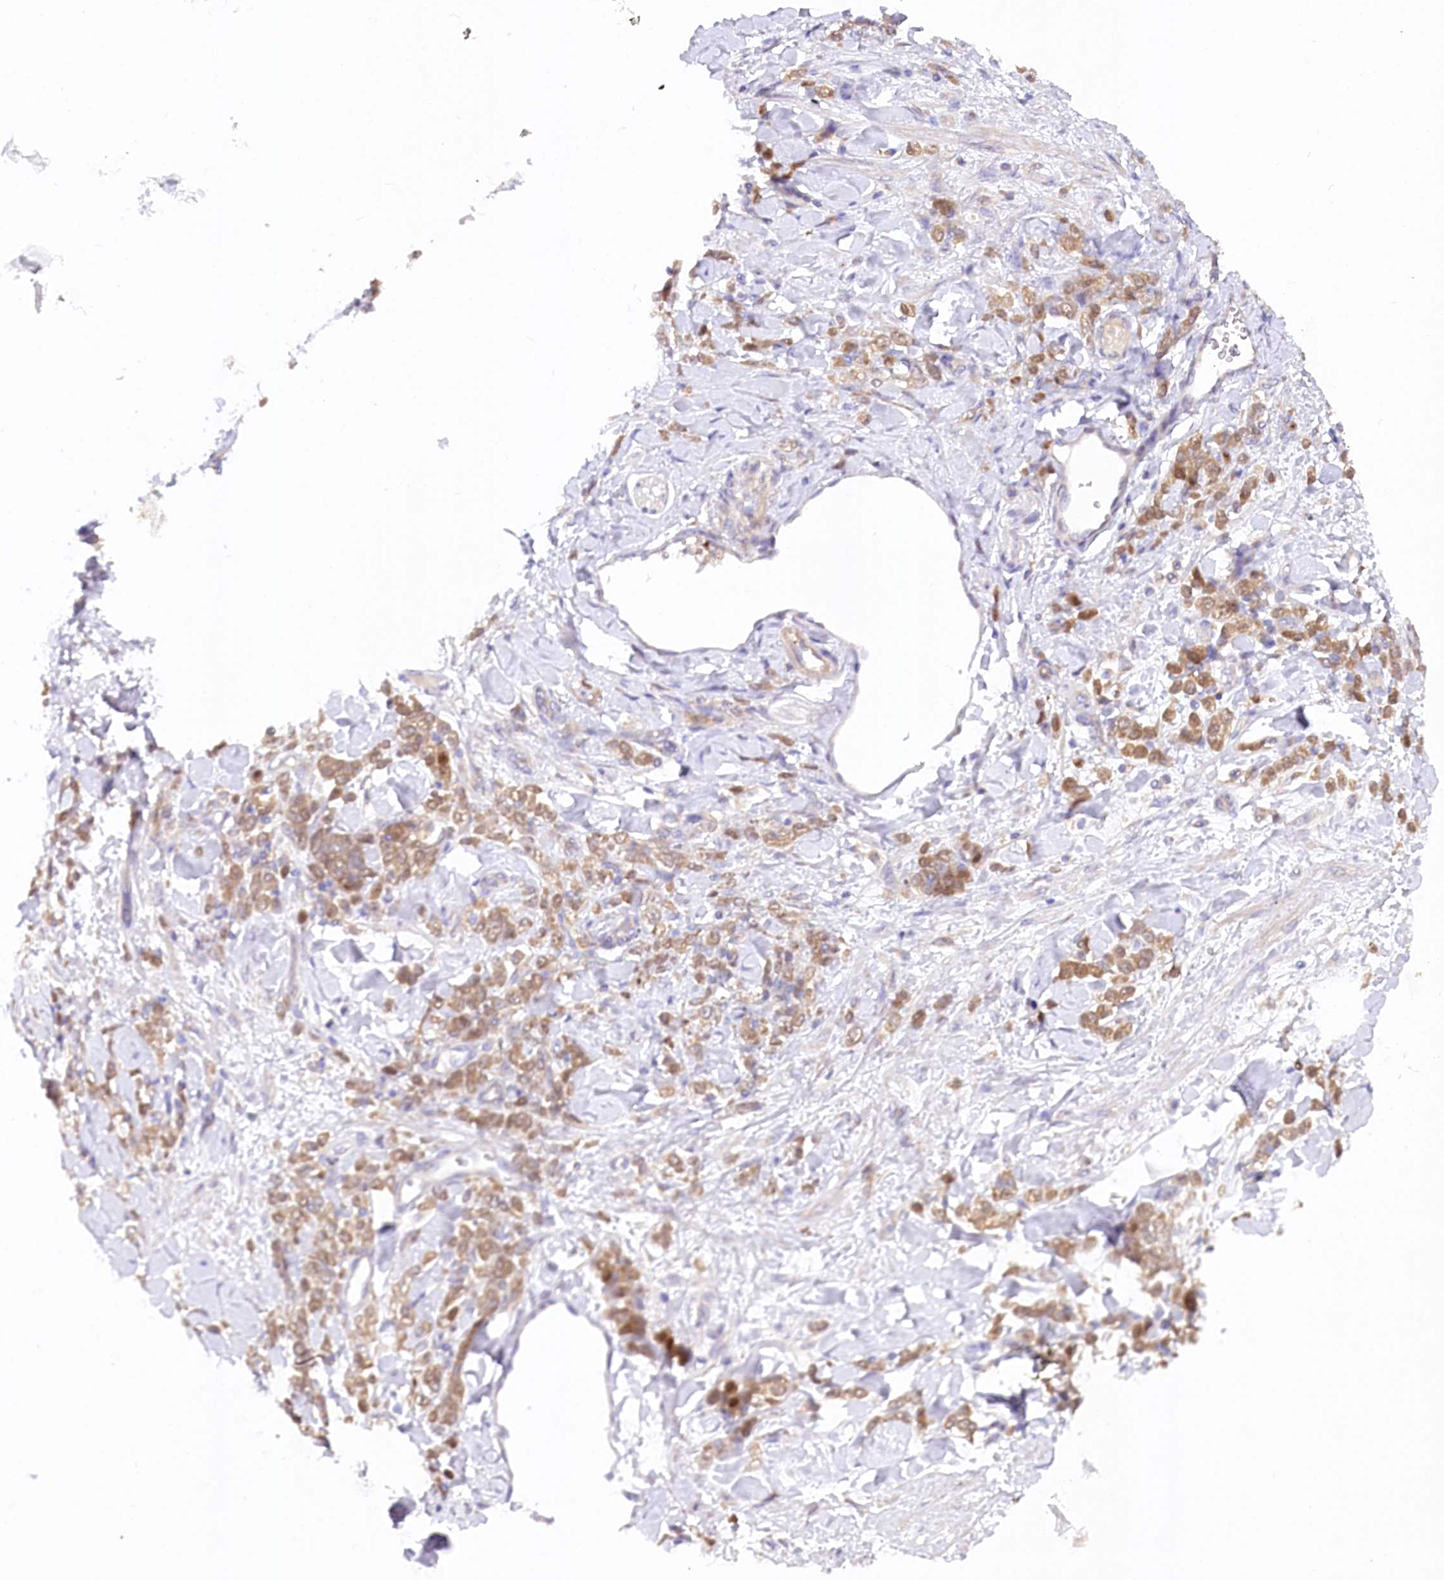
{"staining": {"intensity": "moderate", "quantity": ">75%", "location": "cytoplasmic/membranous"}, "tissue": "stomach cancer", "cell_type": "Tumor cells", "image_type": "cancer", "snomed": [{"axis": "morphology", "description": "Normal tissue, NOS"}, {"axis": "morphology", "description": "Adenocarcinoma, NOS"}, {"axis": "topography", "description": "Stomach"}], "caption": "Protein expression analysis of adenocarcinoma (stomach) shows moderate cytoplasmic/membranous staining in about >75% of tumor cells. Using DAB (brown) and hematoxylin (blue) stains, captured at high magnification using brightfield microscopy.", "gene": "PAIP2", "patient": {"sex": "male", "age": 82}}